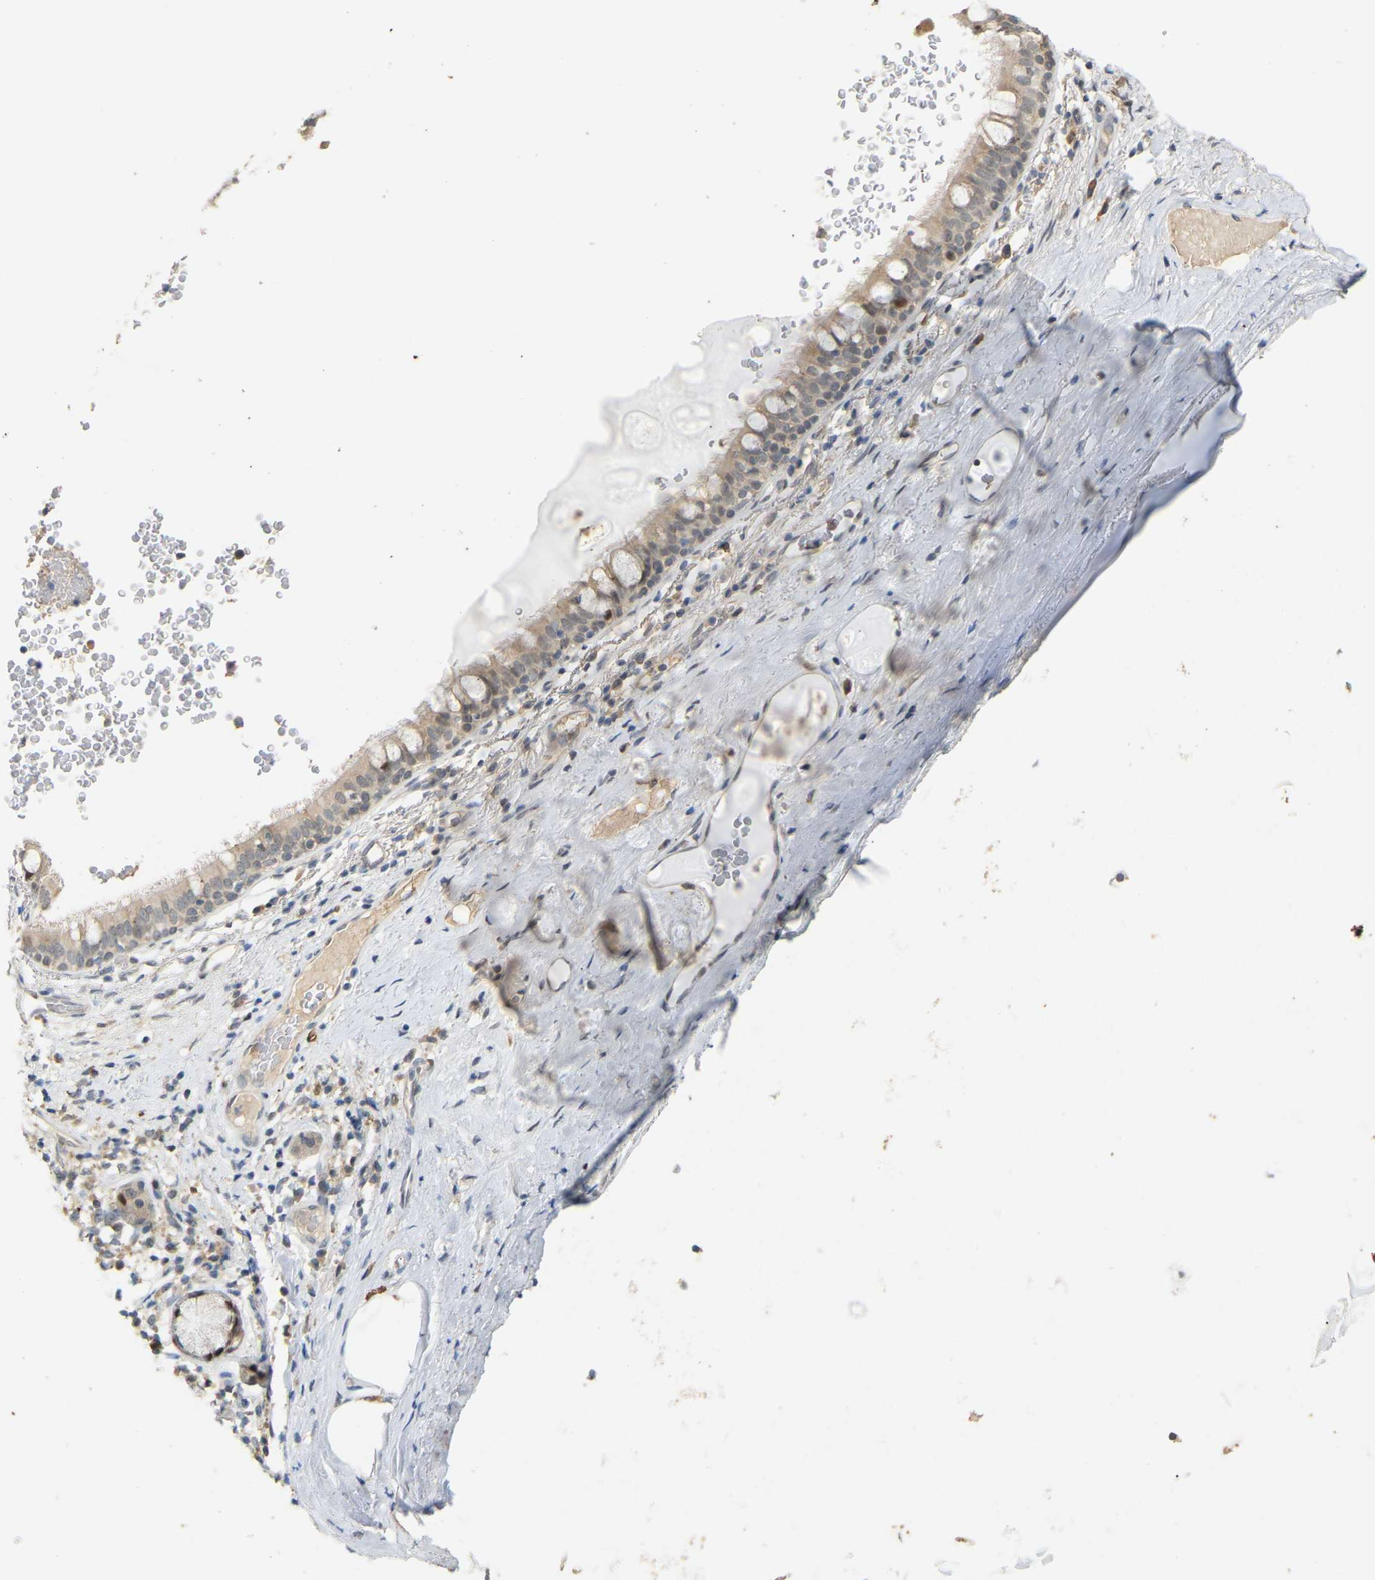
{"staining": {"intensity": "moderate", "quantity": ">75%", "location": "cytoplasmic/membranous,nuclear"}, "tissue": "bronchus", "cell_type": "Respiratory epithelial cells", "image_type": "normal", "snomed": [{"axis": "morphology", "description": "Normal tissue, NOS"}, {"axis": "morphology", "description": "Inflammation, NOS"}, {"axis": "topography", "description": "Cartilage tissue"}, {"axis": "topography", "description": "Bronchus"}], "caption": "Respiratory epithelial cells show medium levels of moderate cytoplasmic/membranous,nuclear positivity in approximately >75% of cells in unremarkable human bronchus.", "gene": "PTPN4", "patient": {"sex": "male", "age": 77}}